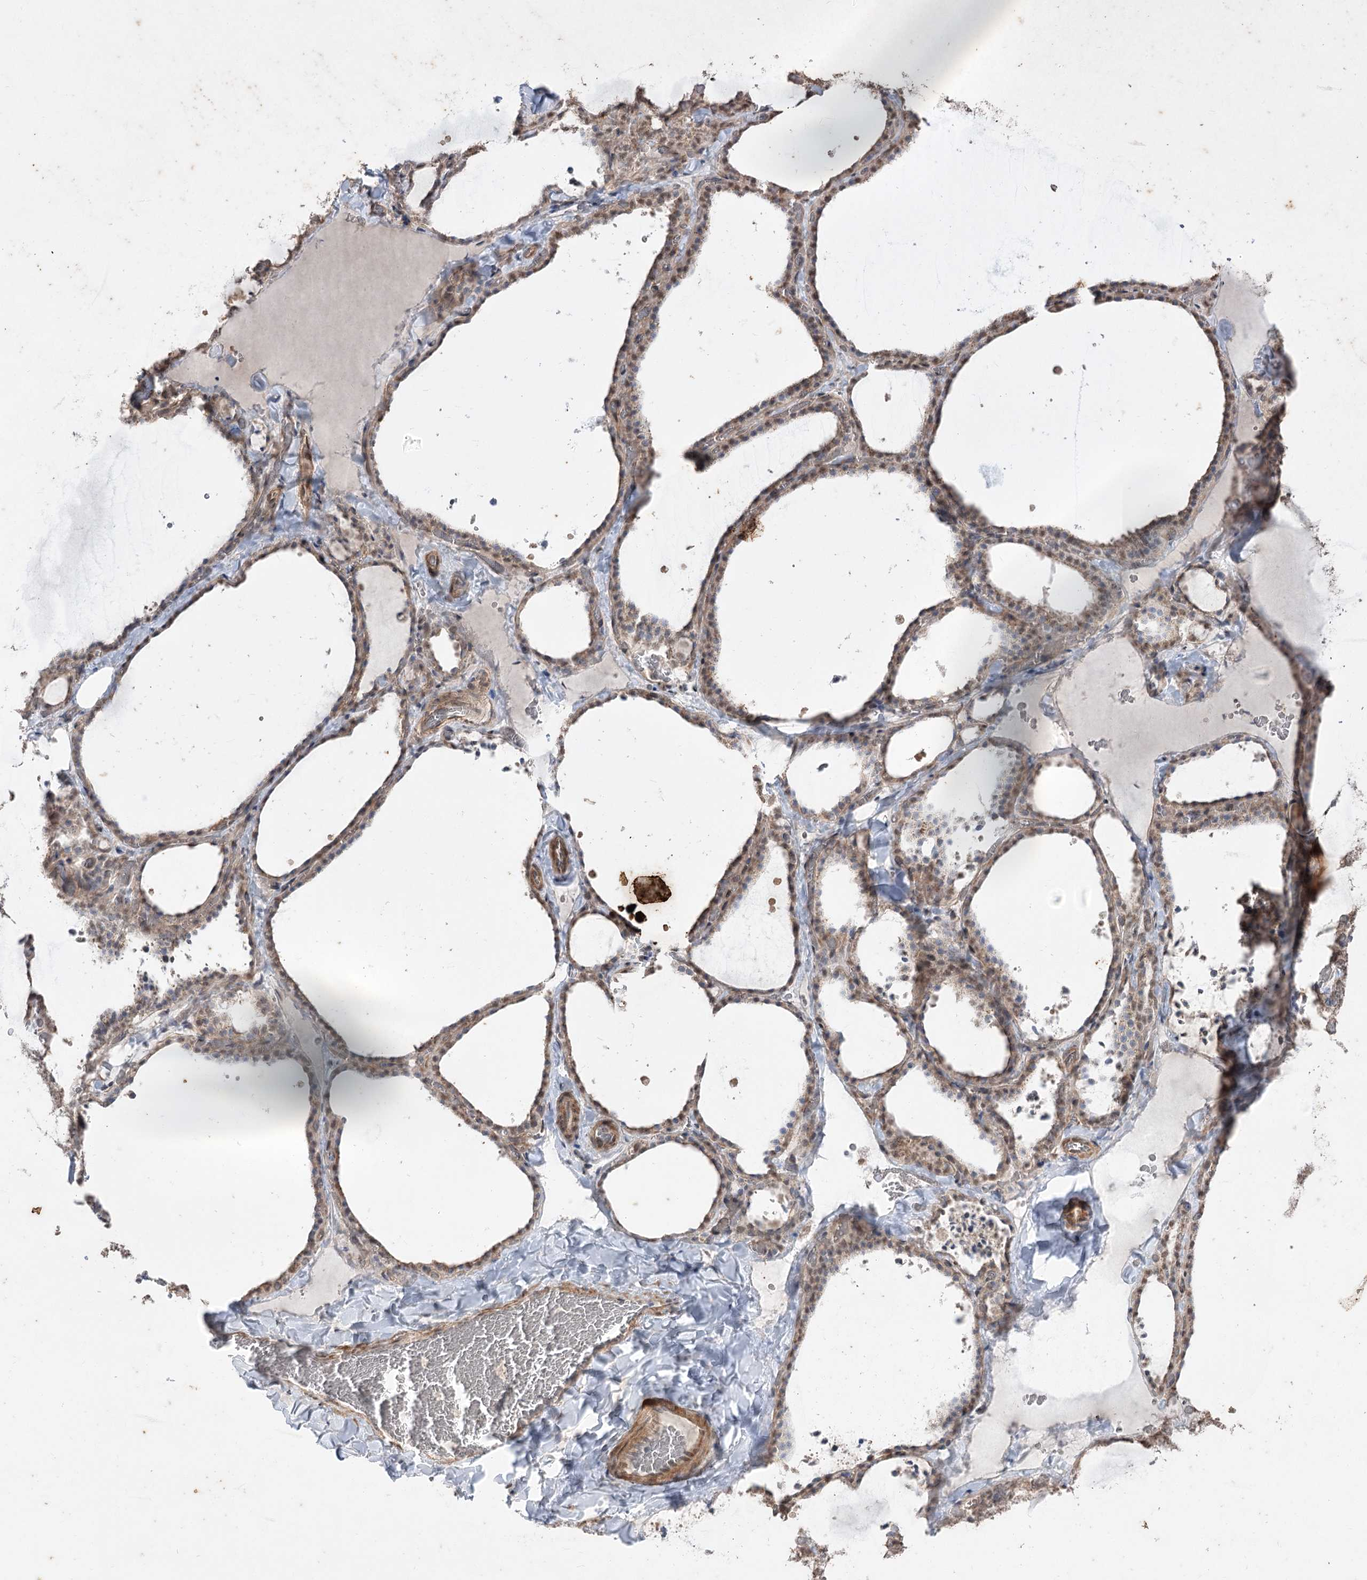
{"staining": {"intensity": "moderate", "quantity": "25%-75%", "location": "cytoplasmic/membranous,nuclear"}, "tissue": "thyroid gland", "cell_type": "Glandular cells", "image_type": "normal", "snomed": [{"axis": "morphology", "description": "Normal tissue, NOS"}, {"axis": "topography", "description": "Thyroid gland"}], "caption": "Protein staining displays moderate cytoplasmic/membranous,nuclear staining in approximately 25%-75% of glandular cells in normal thyroid gland.", "gene": "ZSCAN23", "patient": {"sex": "female", "age": 22}}